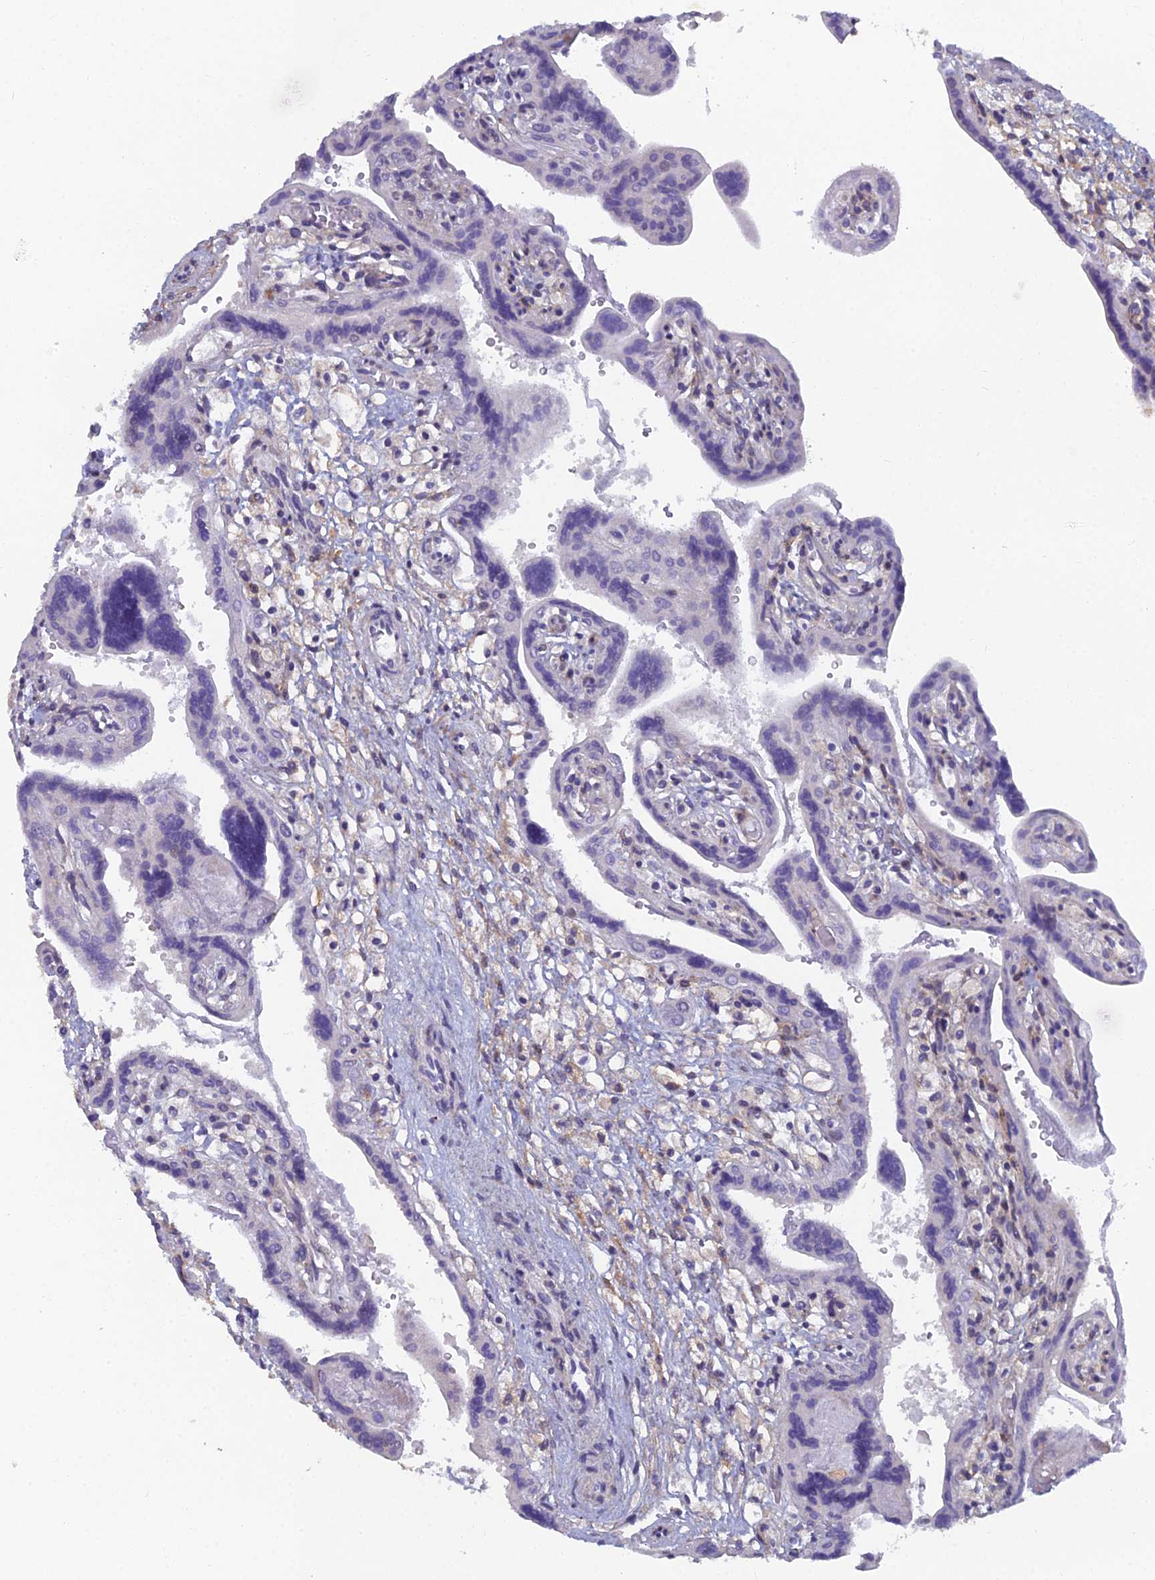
{"staining": {"intensity": "moderate", "quantity": "<25%", "location": "cytoplasmic/membranous"}, "tissue": "placenta", "cell_type": "Trophoblastic cells", "image_type": "normal", "snomed": [{"axis": "morphology", "description": "Normal tissue, NOS"}, {"axis": "topography", "description": "Placenta"}], "caption": "Immunohistochemistry of benign human placenta reveals low levels of moderate cytoplasmic/membranous positivity in about <25% of trophoblastic cells. (IHC, brightfield microscopy, high magnification).", "gene": "B9D2", "patient": {"sex": "female", "age": 37}}